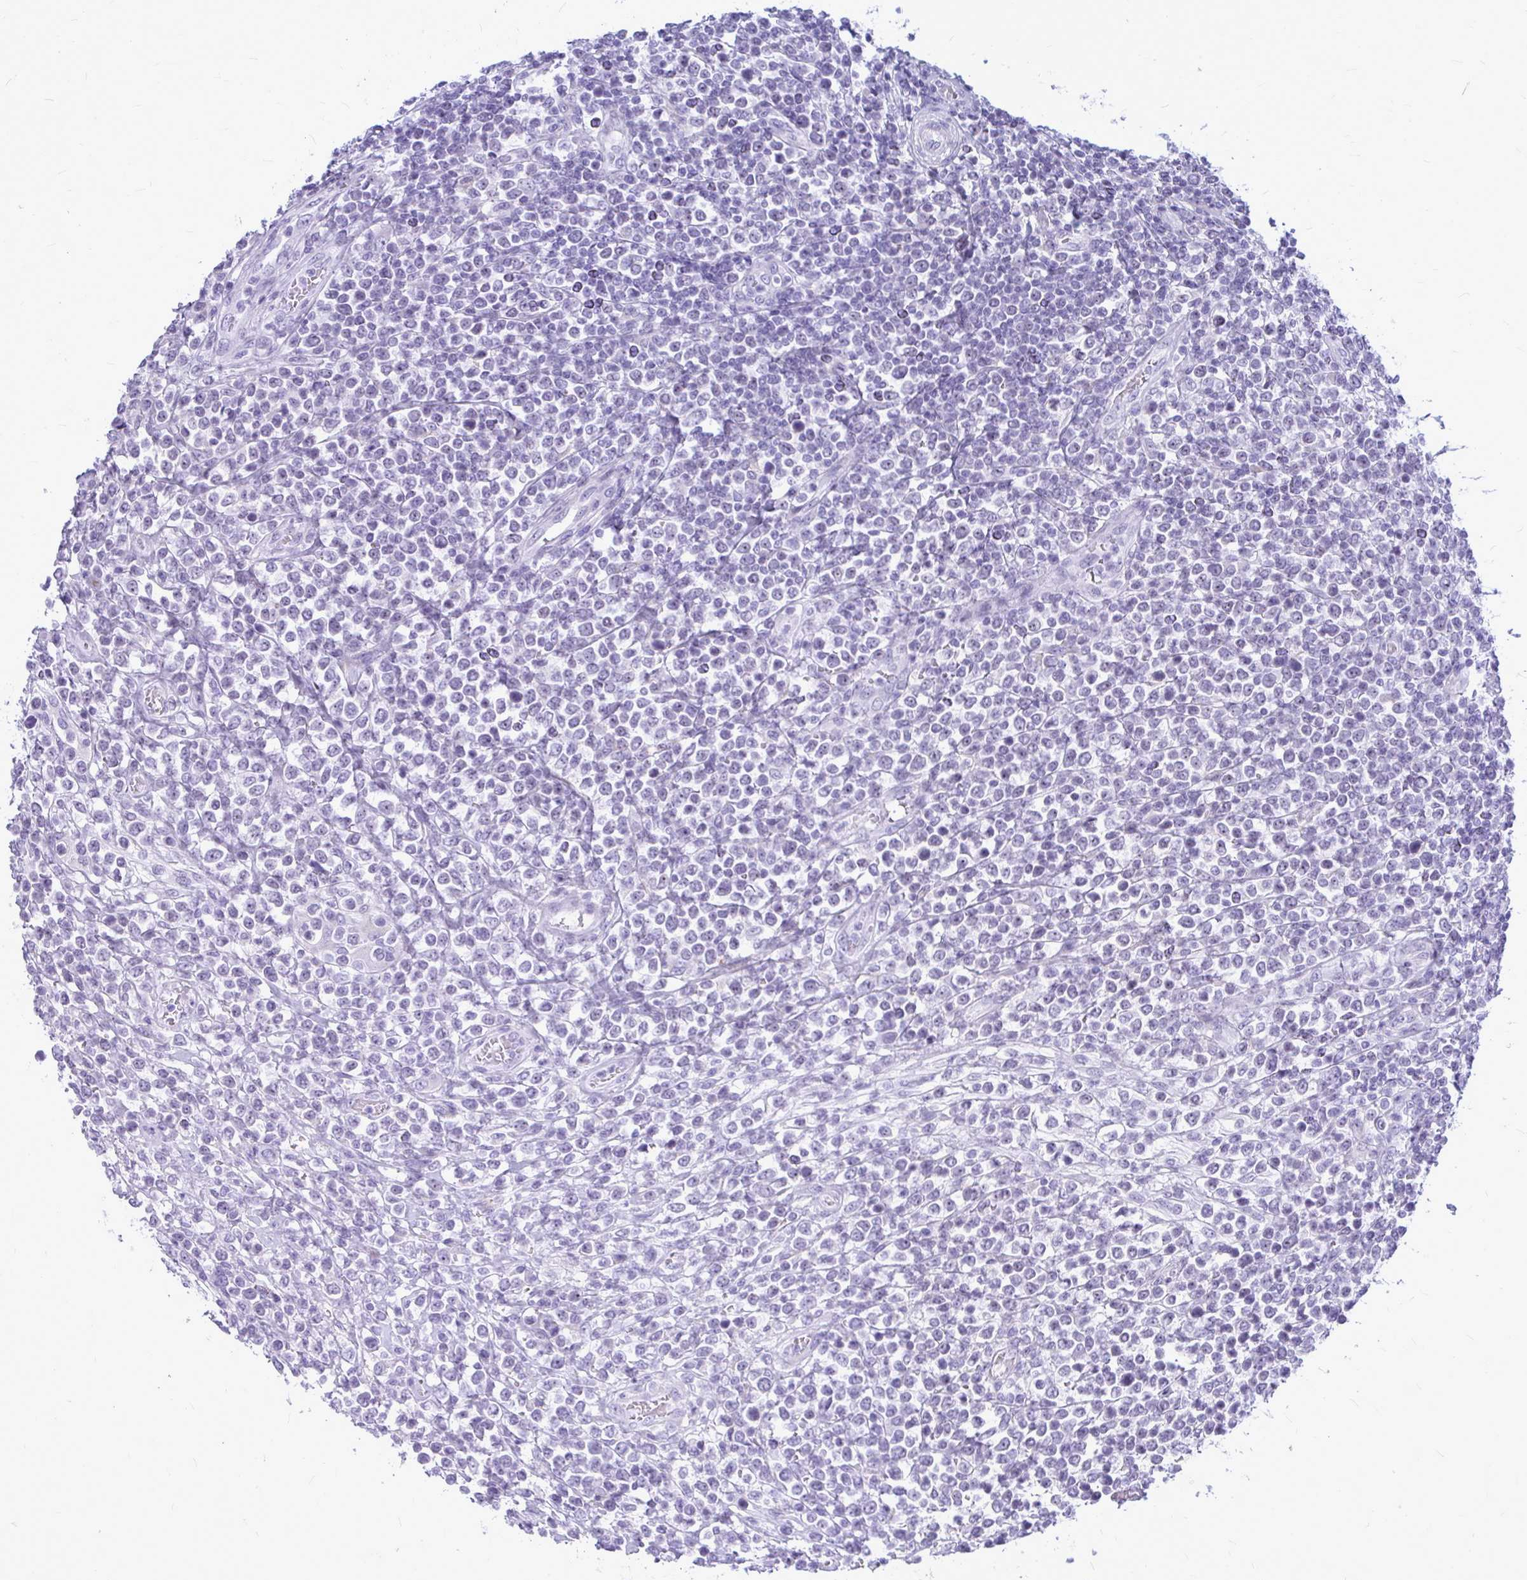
{"staining": {"intensity": "negative", "quantity": "none", "location": "none"}, "tissue": "lymphoma", "cell_type": "Tumor cells", "image_type": "cancer", "snomed": [{"axis": "morphology", "description": "Malignant lymphoma, non-Hodgkin's type, High grade"}, {"axis": "topography", "description": "Soft tissue"}], "caption": "Histopathology image shows no significant protein staining in tumor cells of malignant lymphoma, non-Hodgkin's type (high-grade).", "gene": "ZSCAN25", "patient": {"sex": "female", "age": 56}}